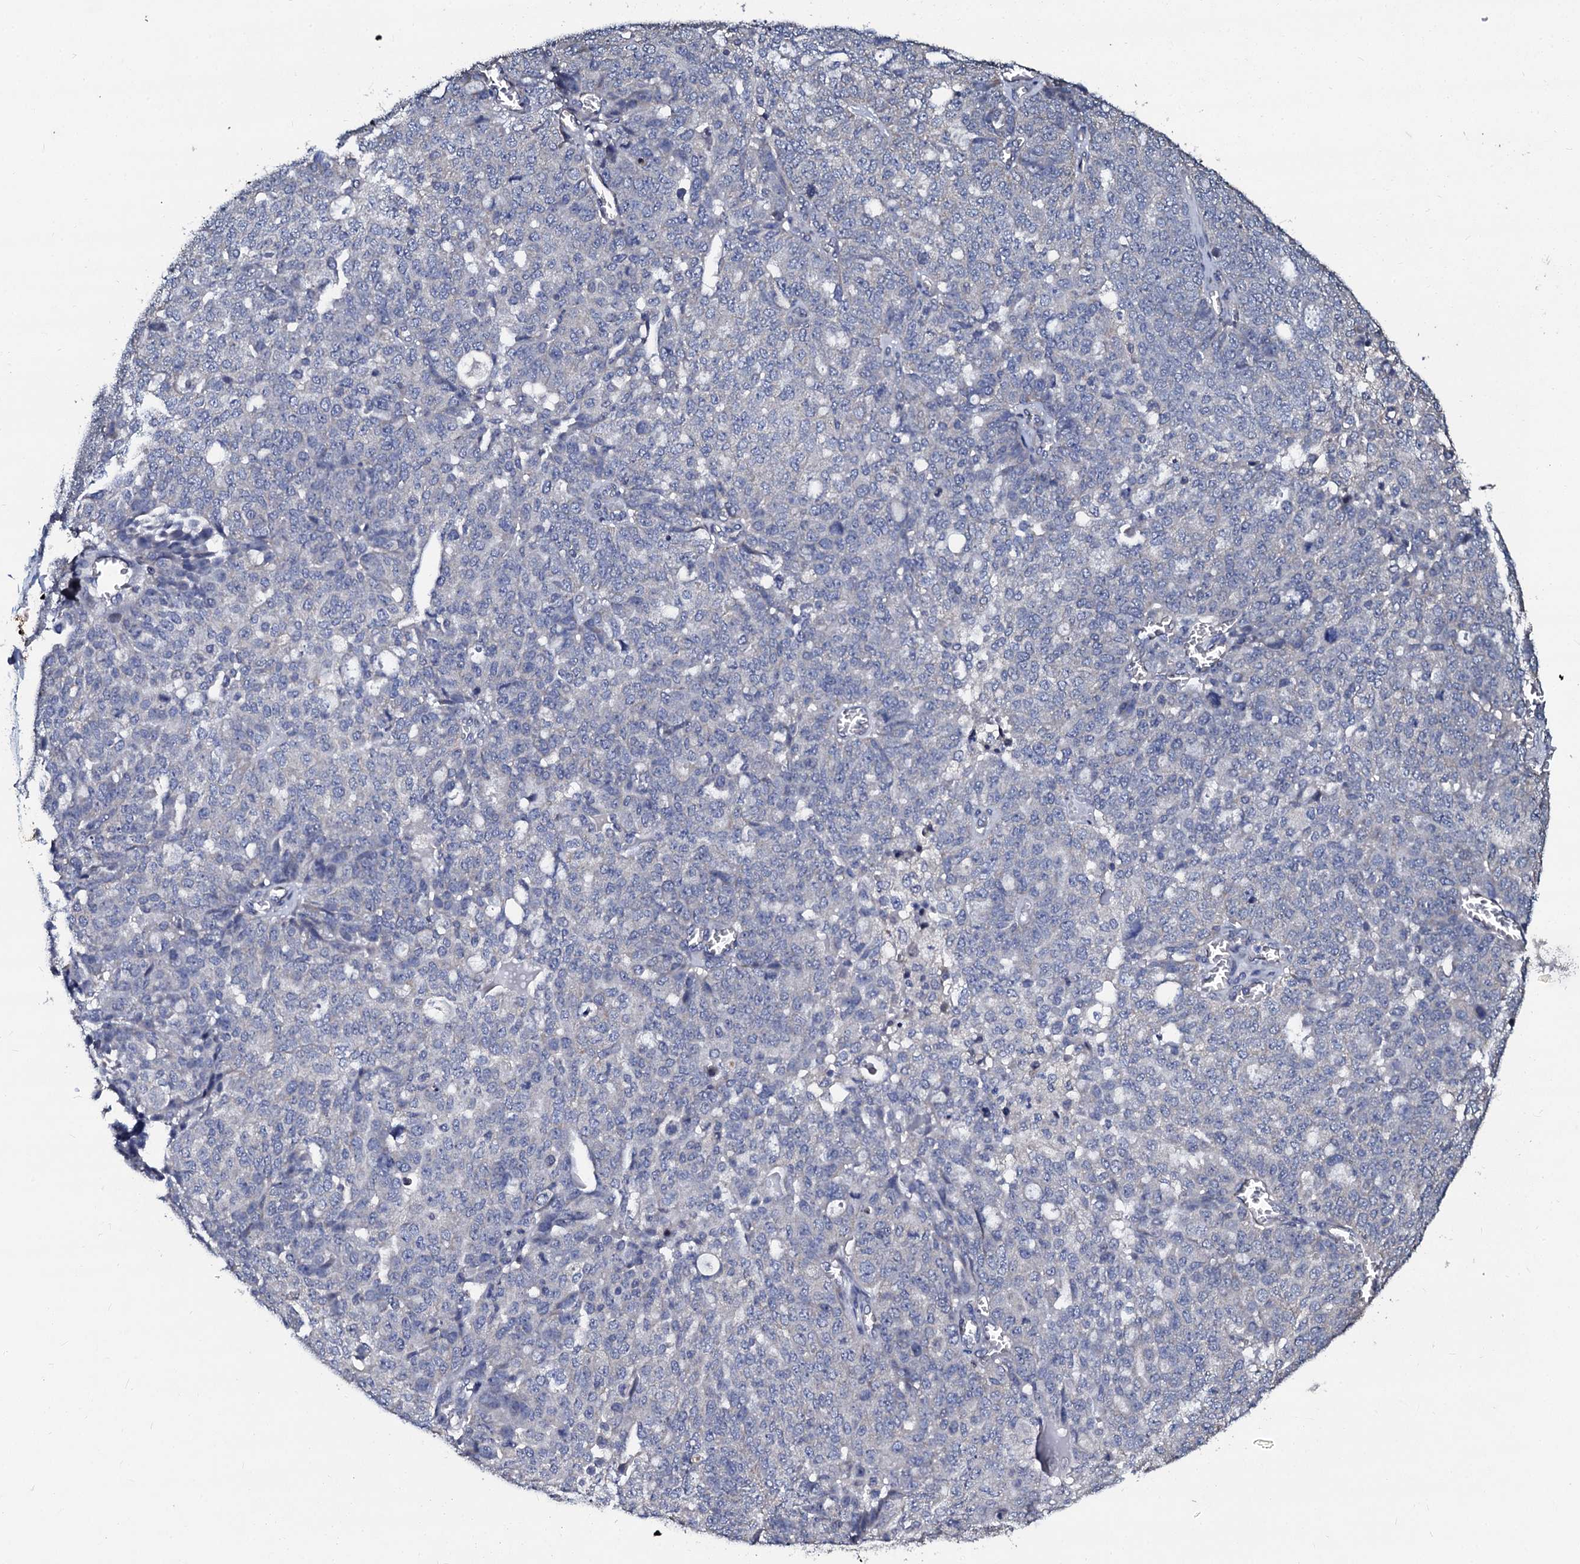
{"staining": {"intensity": "negative", "quantity": "none", "location": "none"}, "tissue": "ovarian cancer", "cell_type": "Tumor cells", "image_type": "cancer", "snomed": [{"axis": "morphology", "description": "Cystadenocarcinoma, serous, NOS"}, {"axis": "topography", "description": "Soft tissue"}, {"axis": "topography", "description": "Ovary"}], "caption": "Ovarian cancer stained for a protein using immunohistochemistry (IHC) shows no positivity tumor cells.", "gene": "SLC37A4", "patient": {"sex": "female", "age": 57}}